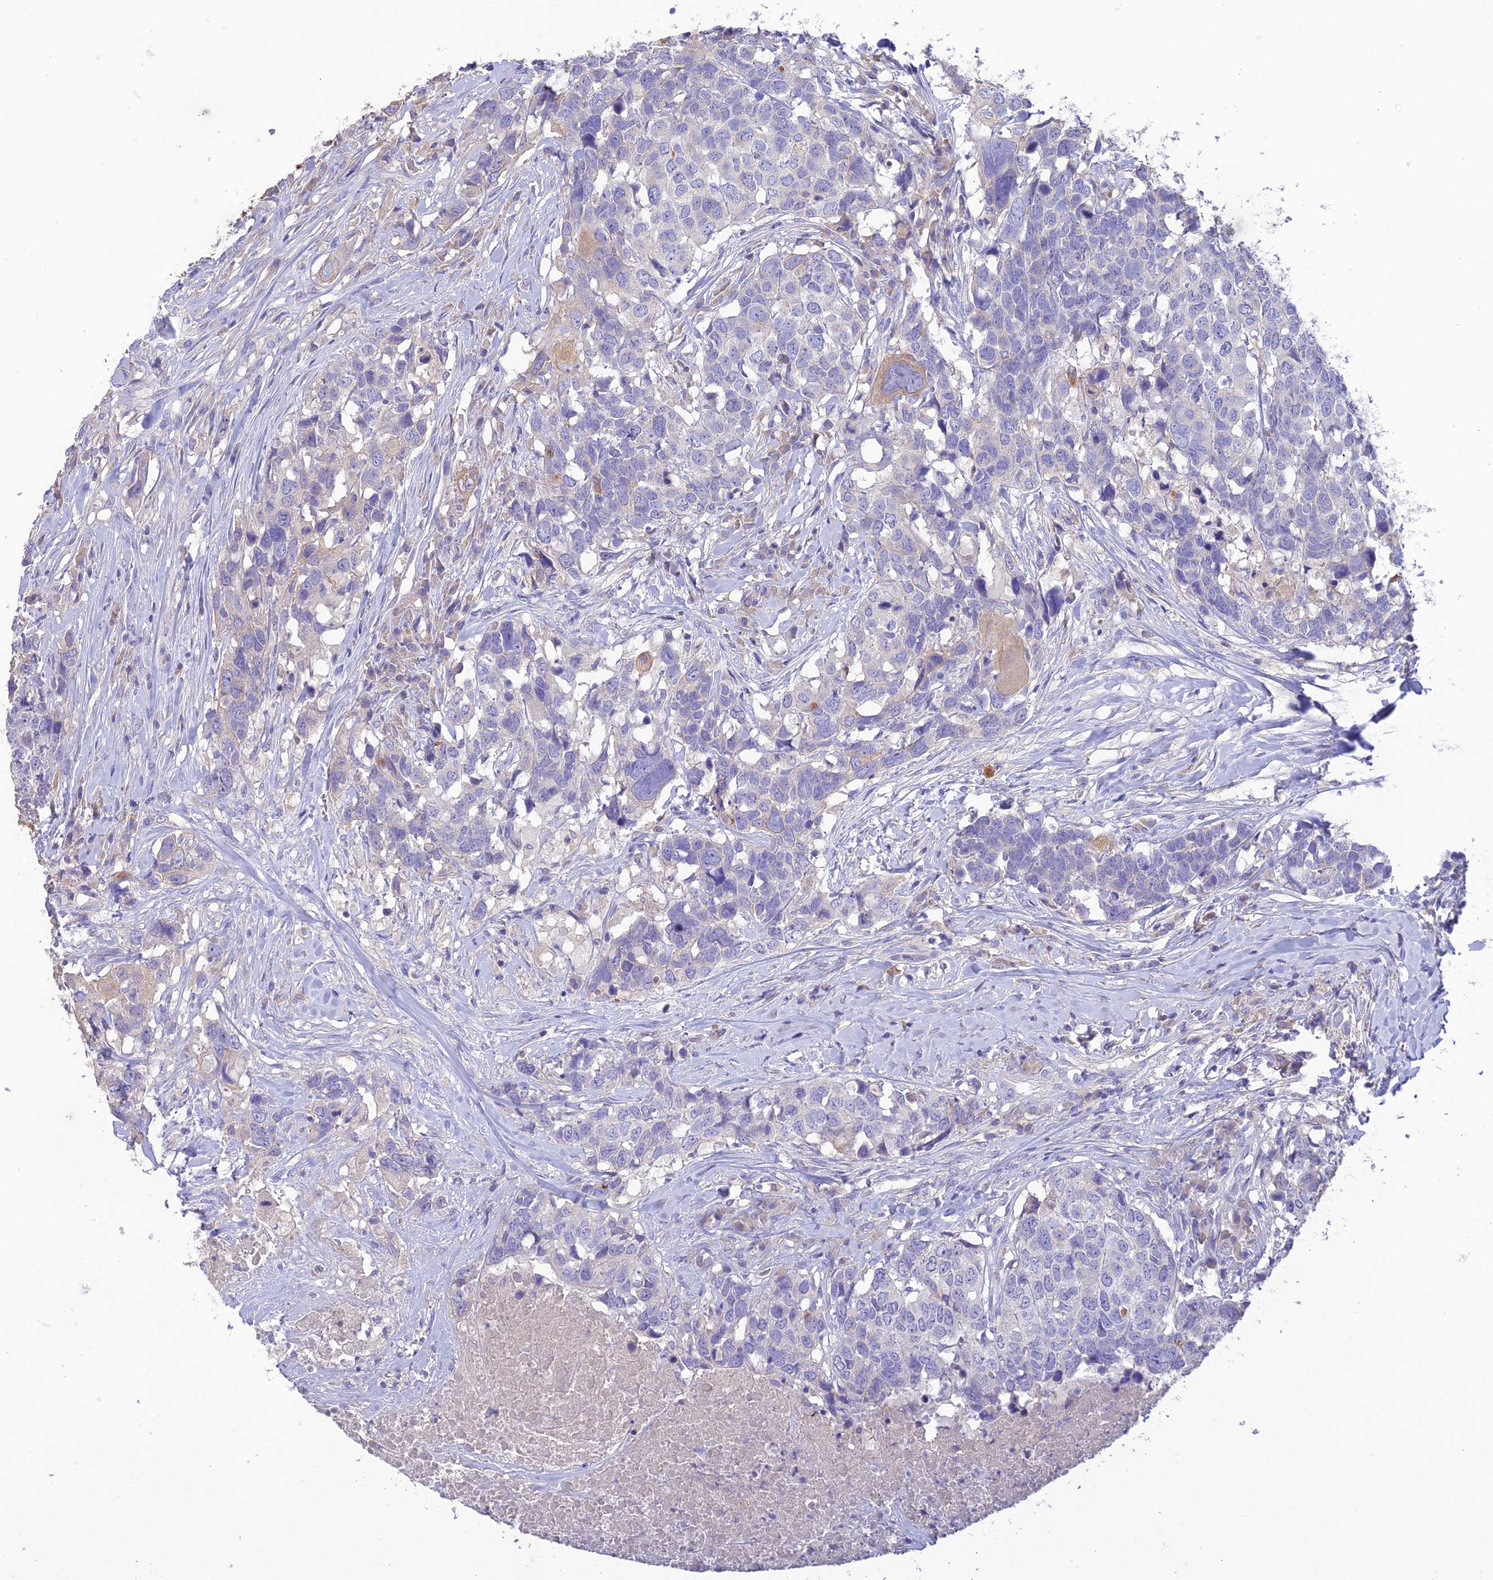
{"staining": {"intensity": "weak", "quantity": "<25%", "location": "cytoplasmic/membranous"}, "tissue": "head and neck cancer", "cell_type": "Tumor cells", "image_type": "cancer", "snomed": [{"axis": "morphology", "description": "Squamous cell carcinoma, NOS"}, {"axis": "topography", "description": "Head-Neck"}], "caption": "This is an immunohistochemistry image of human head and neck cancer. There is no positivity in tumor cells.", "gene": "SFT2D2", "patient": {"sex": "male", "age": 66}}